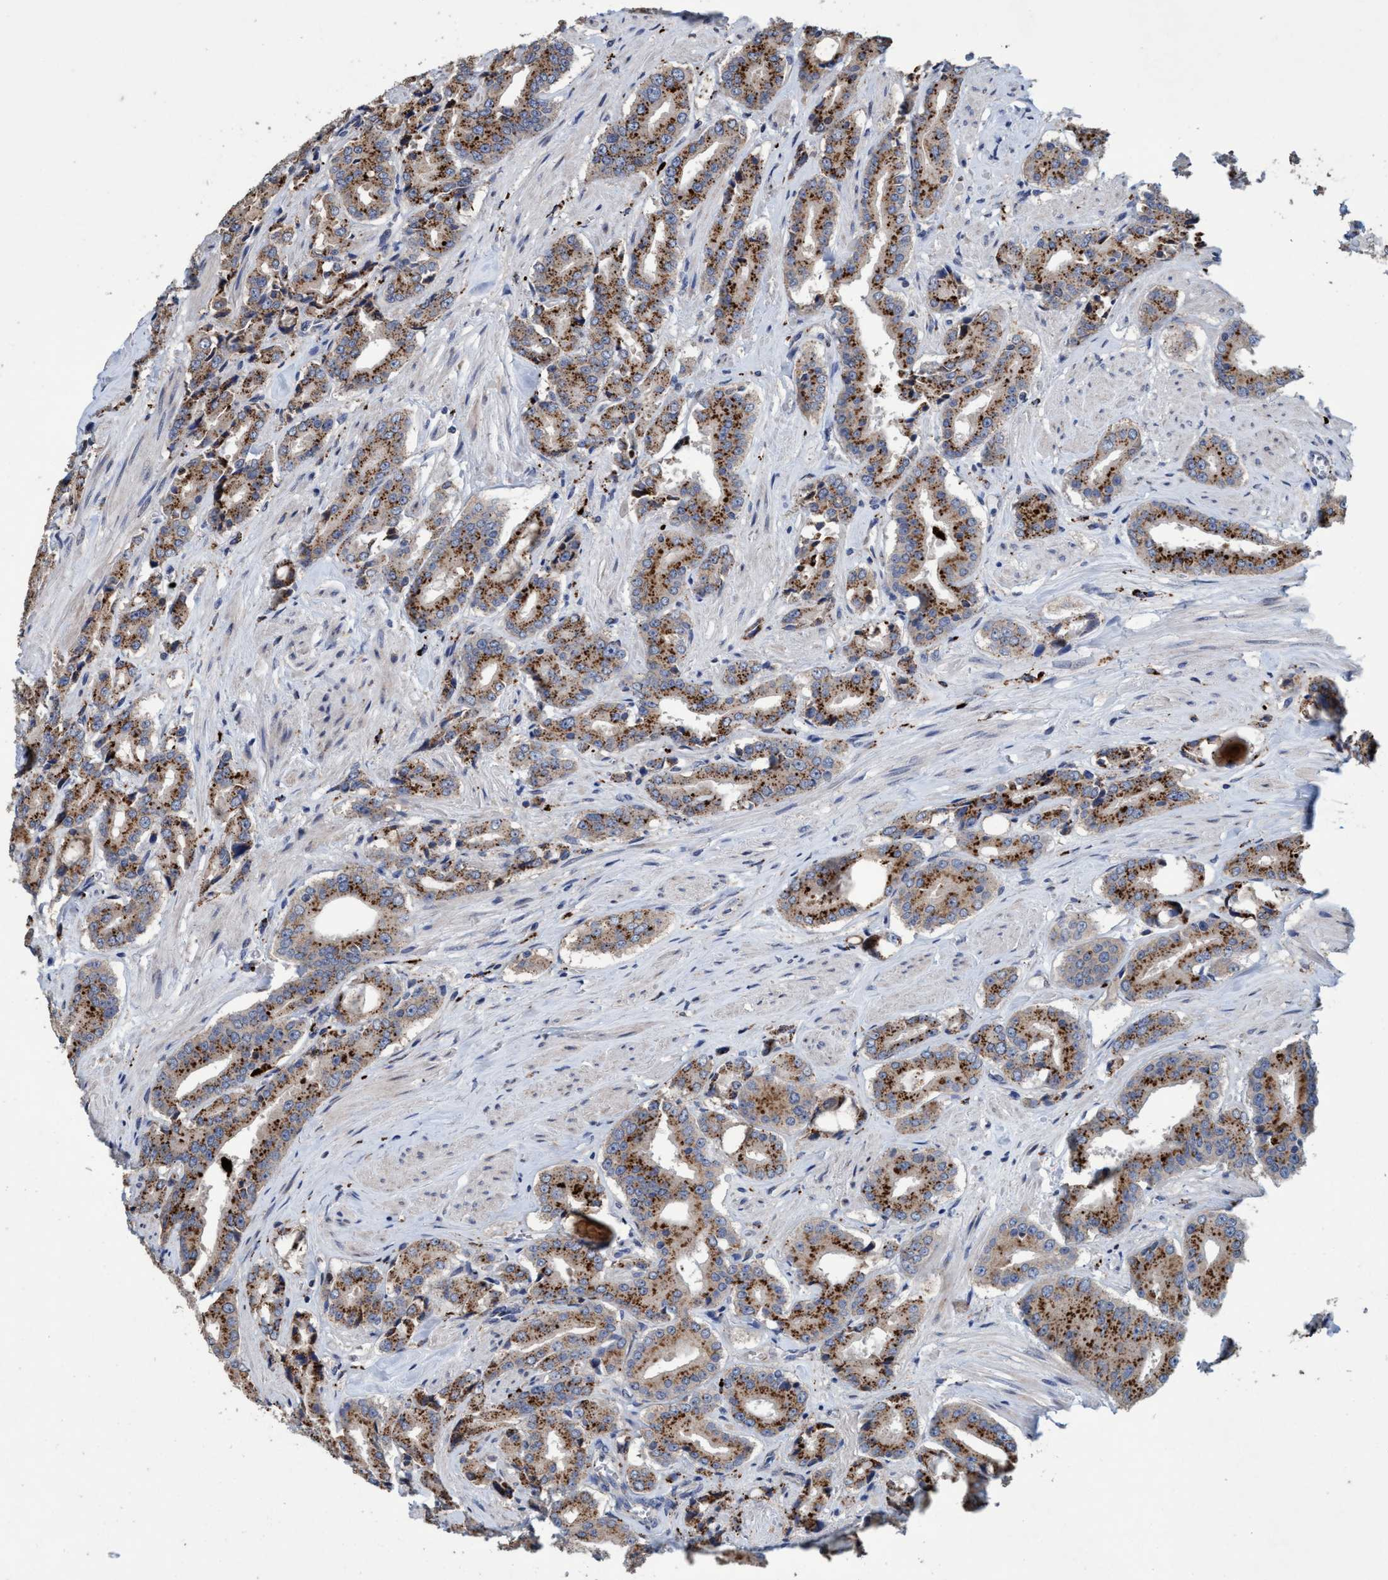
{"staining": {"intensity": "strong", "quantity": ">75%", "location": "cytoplasmic/membranous"}, "tissue": "prostate cancer", "cell_type": "Tumor cells", "image_type": "cancer", "snomed": [{"axis": "morphology", "description": "Adenocarcinoma, High grade"}, {"axis": "topography", "description": "Prostate"}], "caption": "A histopathology image showing strong cytoplasmic/membranous positivity in about >75% of tumor cells in prostate high-grade adenocarcinoma, as visualized by brown immunohistochemical staining.", "gene": "BBS9", "patient": {"sex": "male", "age": 71}}